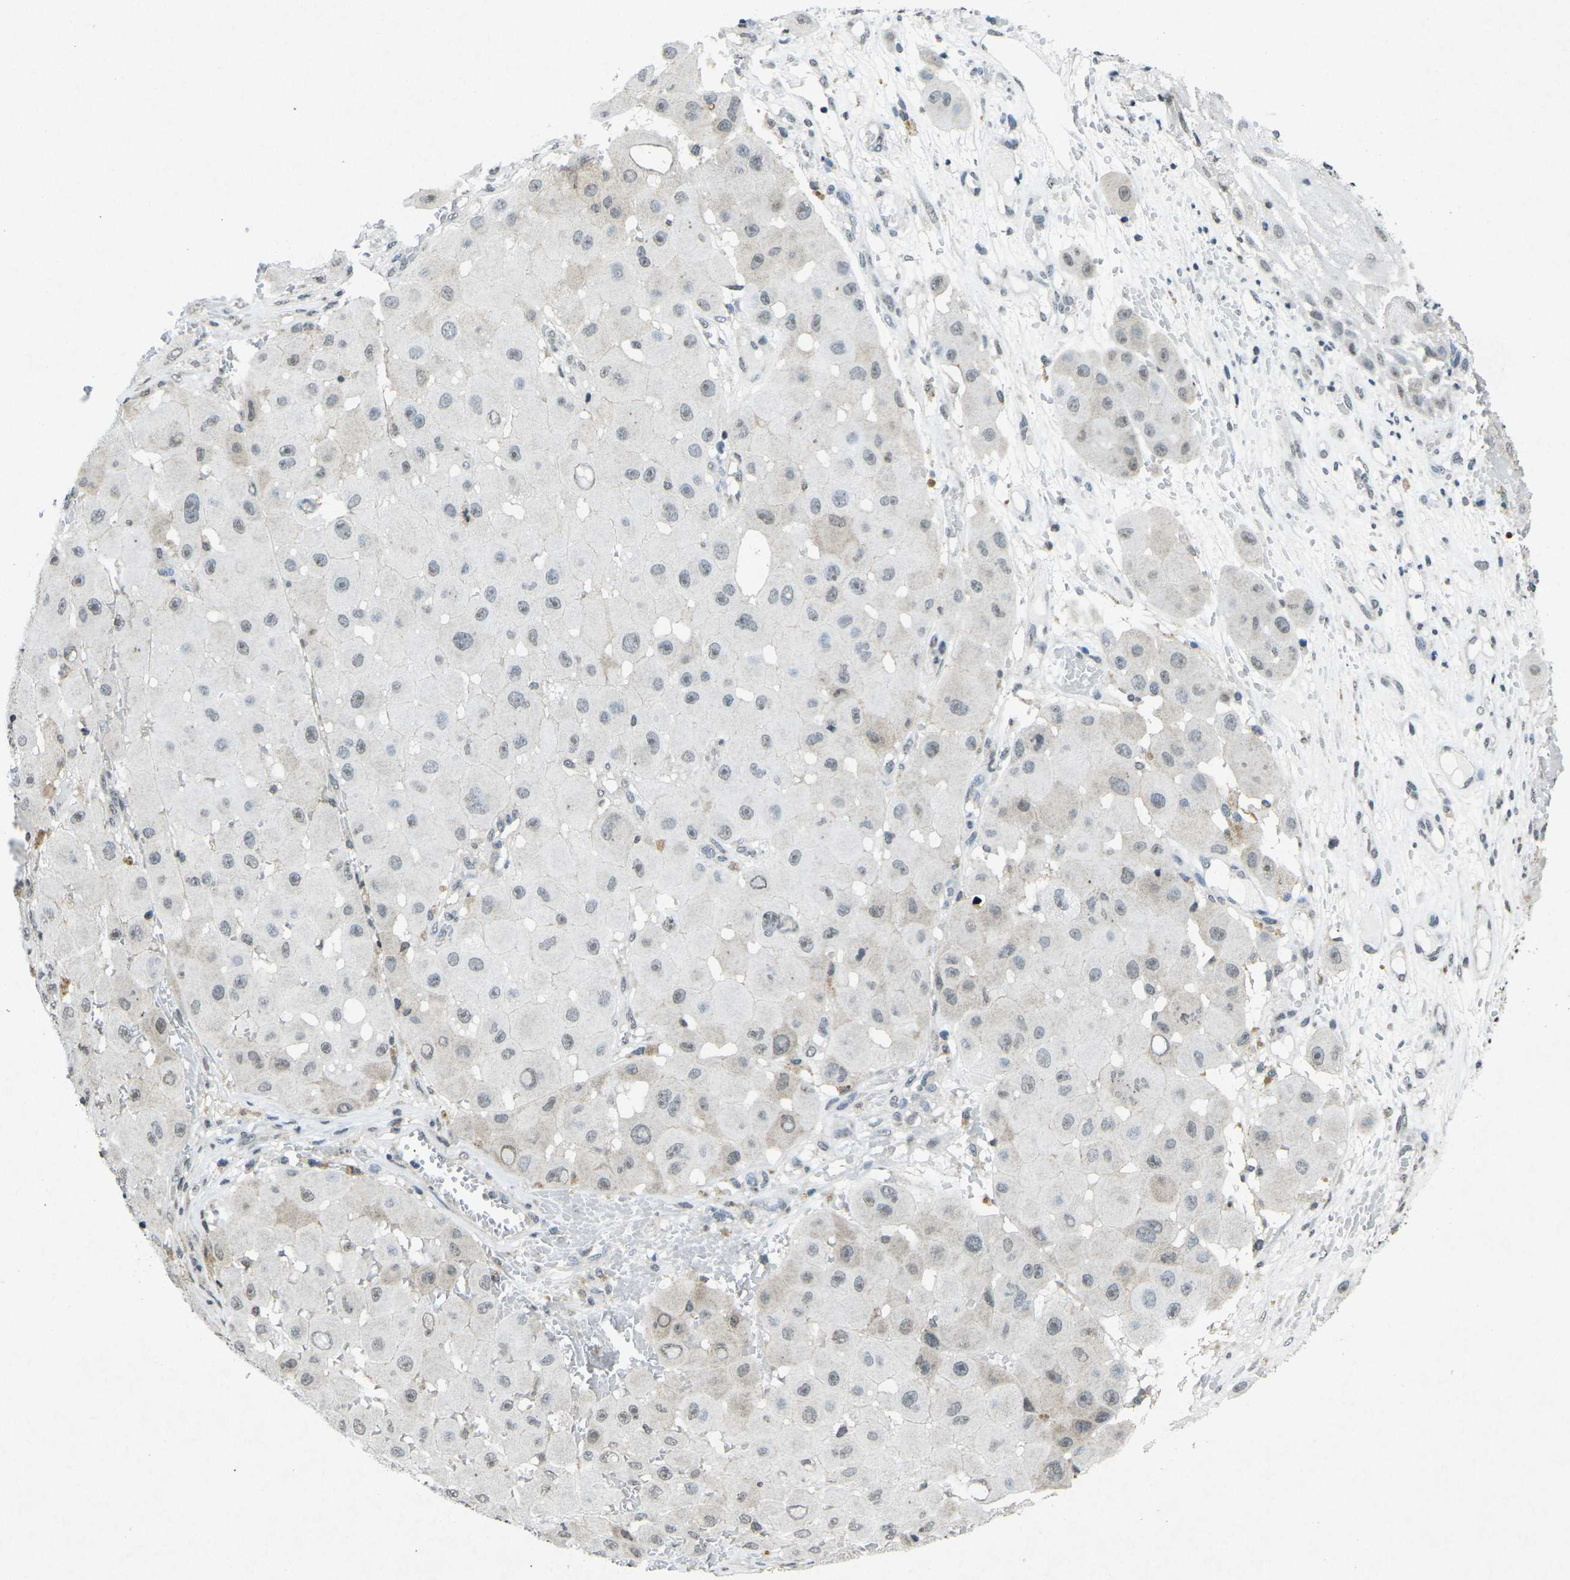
{"staining": {"intensity": "weak", "quantity": "25%-75%", "location": "nuclear"}, "tissue": "melanoma", "cell_type": "Tumor cells", "image_type": "cancer", "snomed": [{"axis": "morphology", "description": "Malignant melanoma, NOS"}, {"axis": "topography", "description": "Skin"}], "caption": "Immunohistochemical staining of malignant melanoma demonstrates low levels of weak nuclear protein expression in about 25%-75% of tumor cells.", "gene": "TFR2", "patient": {"sex": "female", "age": 81}}